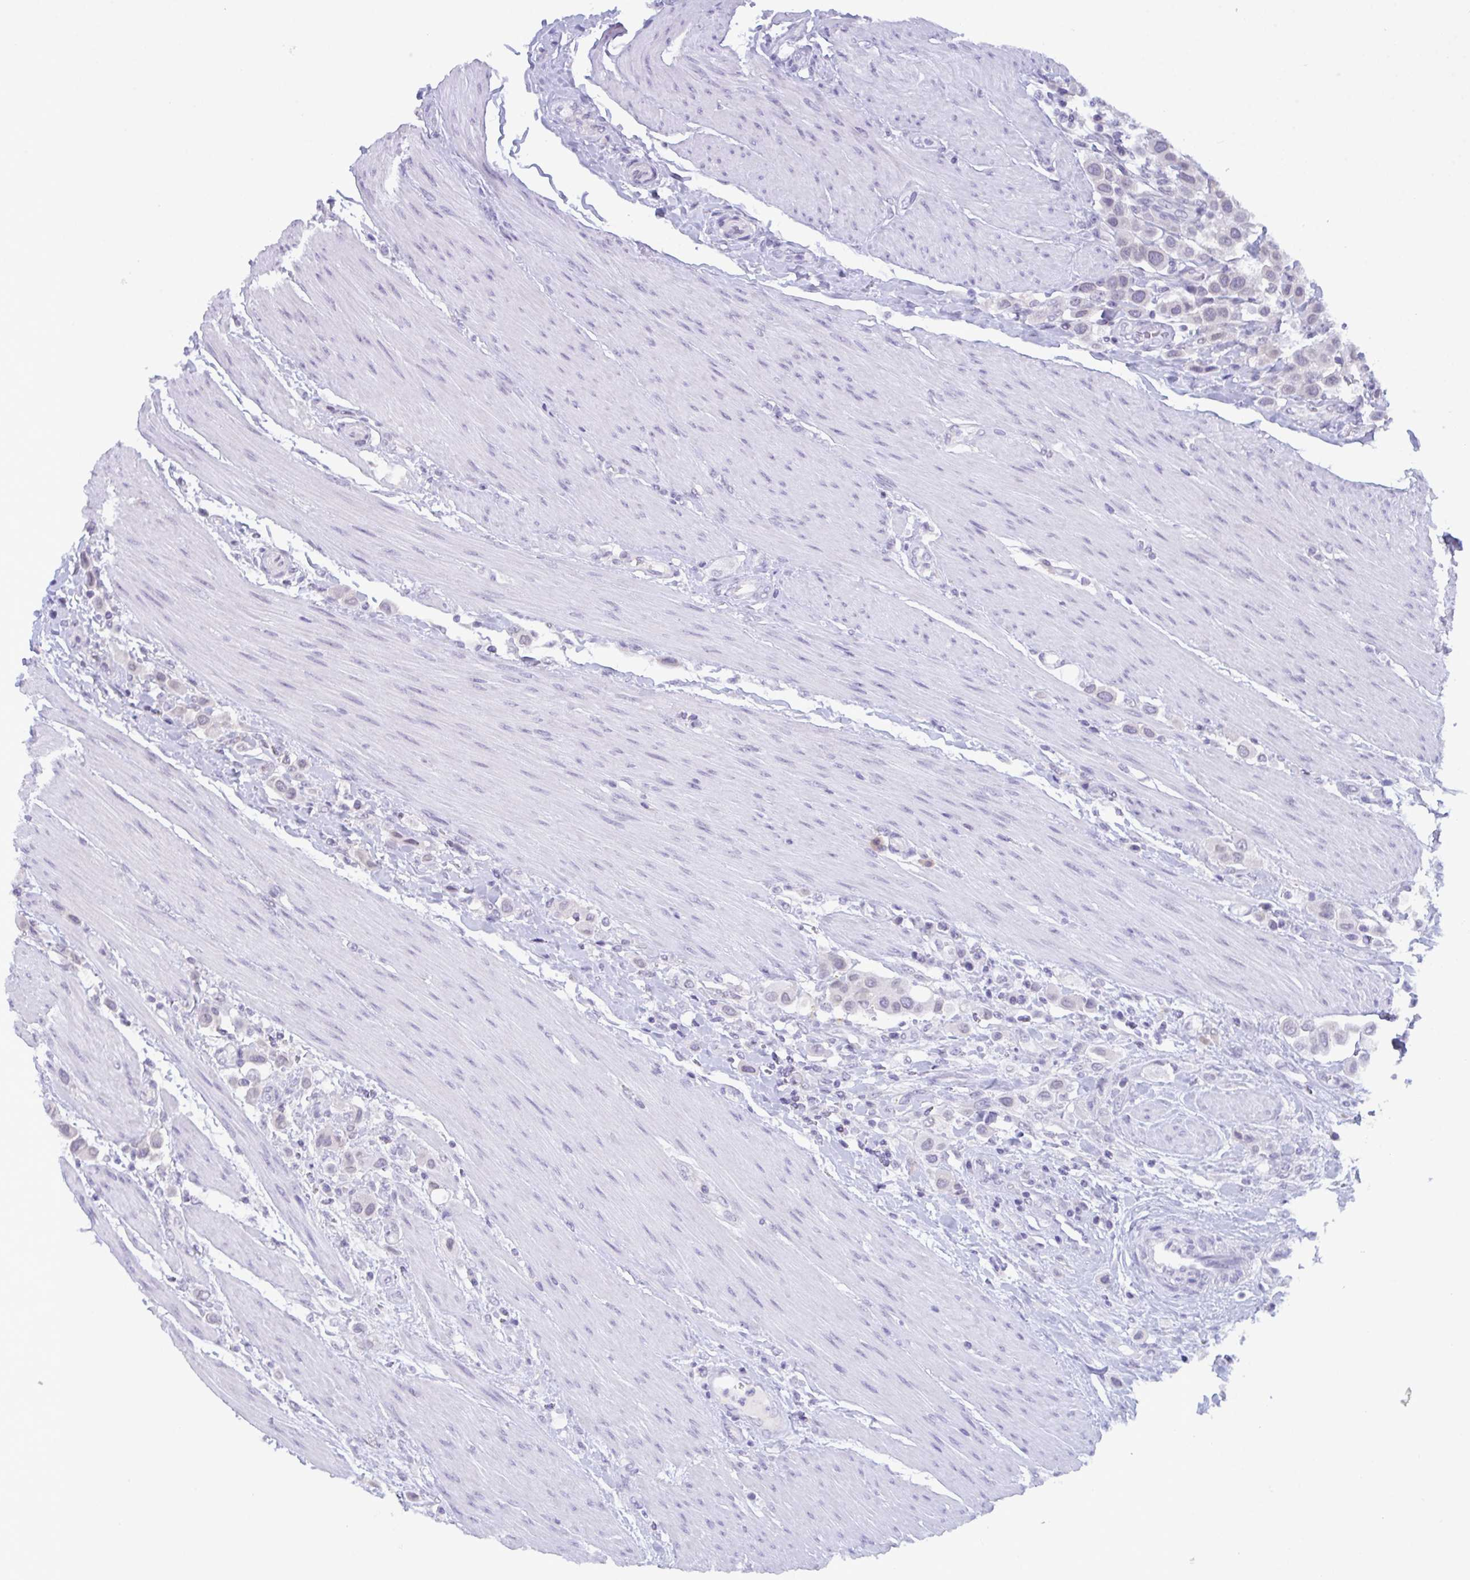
{"staining": {"intensity": "negative", "quantity": "none", "location": "none"}, "tissue": "urothelial cancer", "cell_type": "Tumor cells", "image_type": "cancer", "snomed": [{"axis": "morphology", "description": "Urothelial carcinoma, High grade"}, {"axis": "topography", "description": "Urinary bladder"}], "caption": "Tumor cells are negative for protein expression in human urothelial cancer.", "gene": "SERPINB13", "patient": {"sex": "male", "age": 50}}